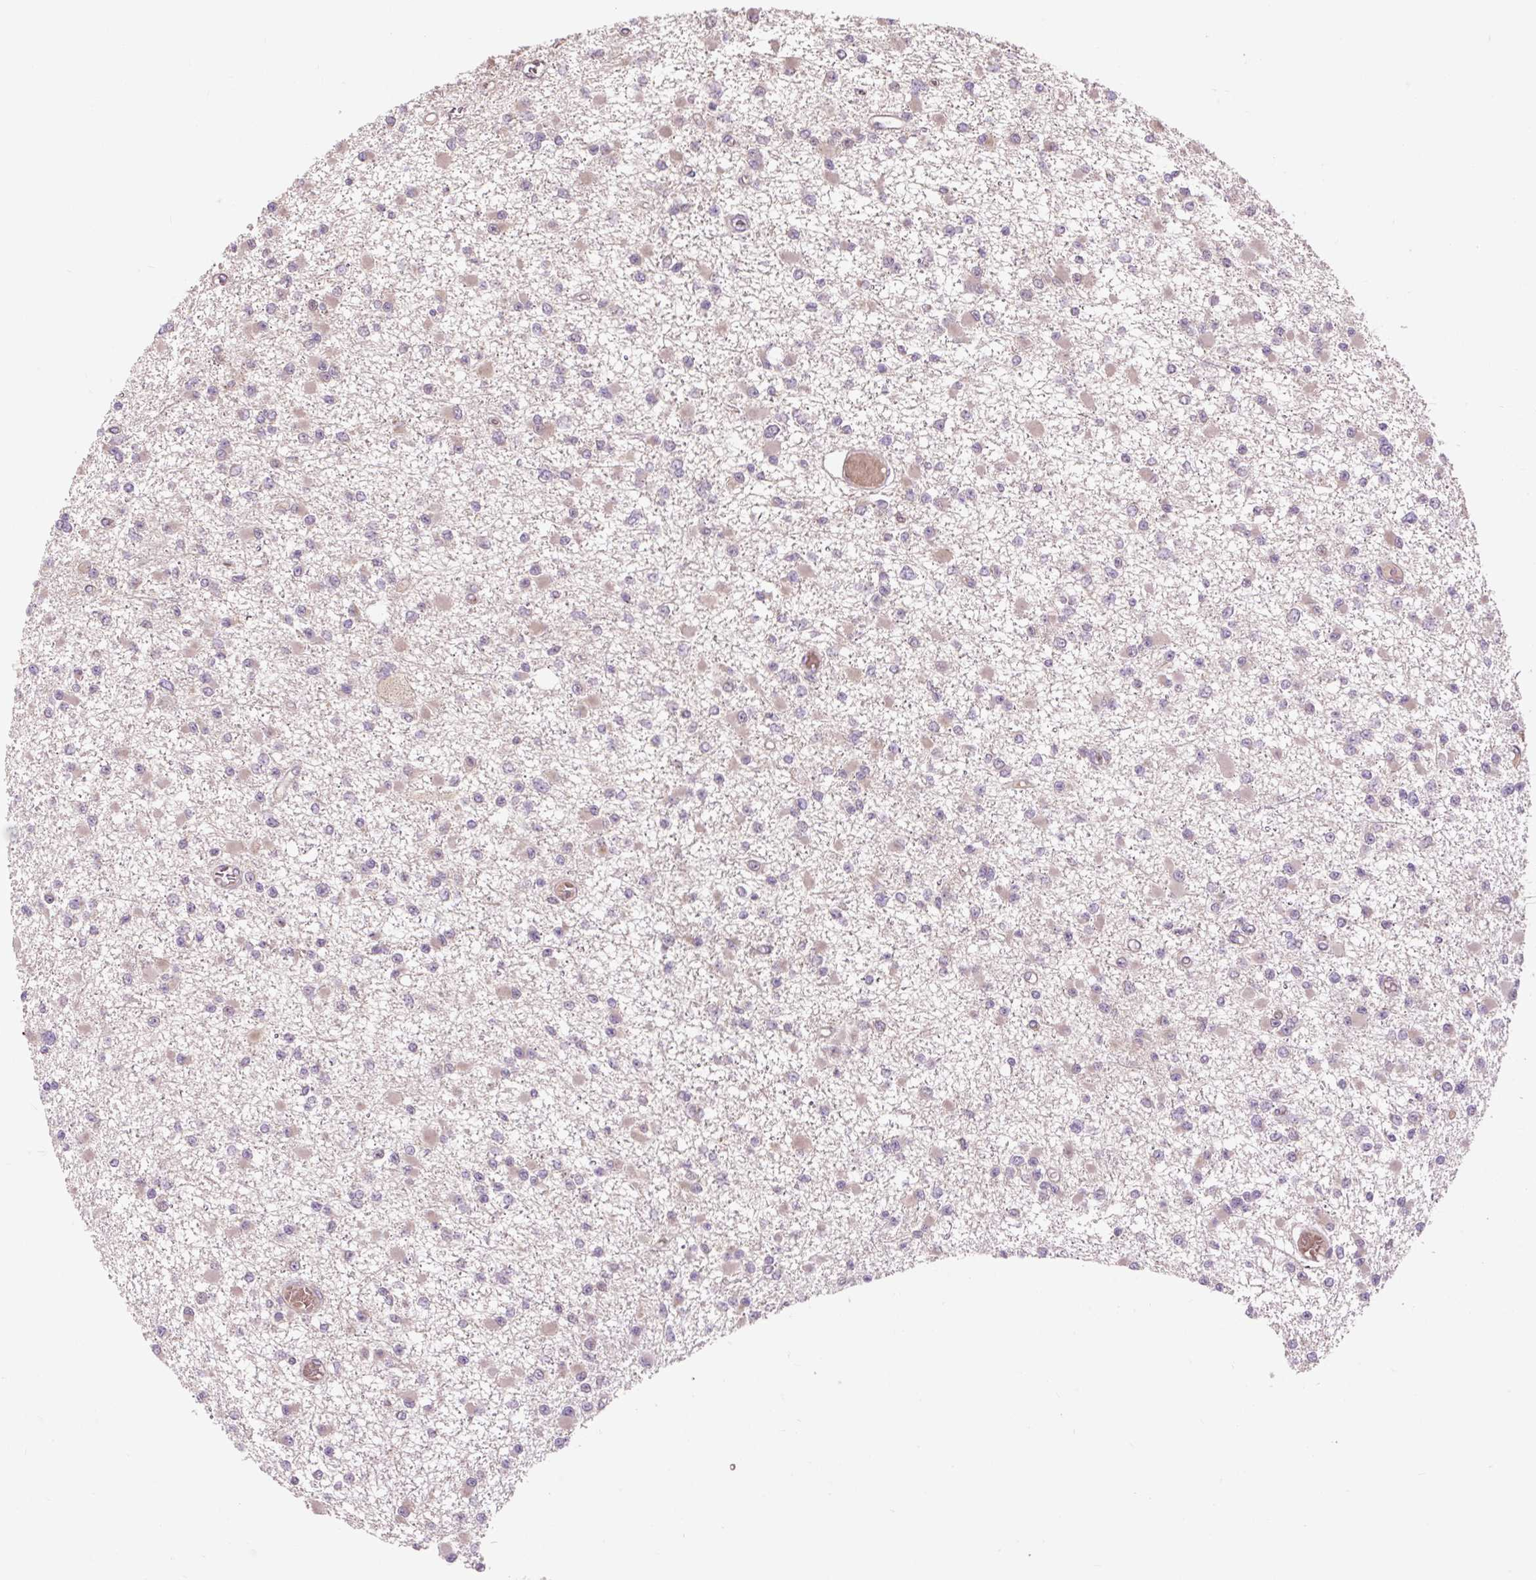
{"staining": {"intensity": "negative", "quantity": "none", "location": "none"}, "tissue": "glioma", "cell_type": "Tumor cells", "image_type": "cancer", "snomed": [{"axis": "morphology", "description": "Glioma, malignant, Low grade"}, {"axis": "topography", "description": "Brain"}], "caption": "Tumor cells are negative for protein expression in human glioma.", "gene": "MMS19", "patient": {"sex": "female", "age": 22}}